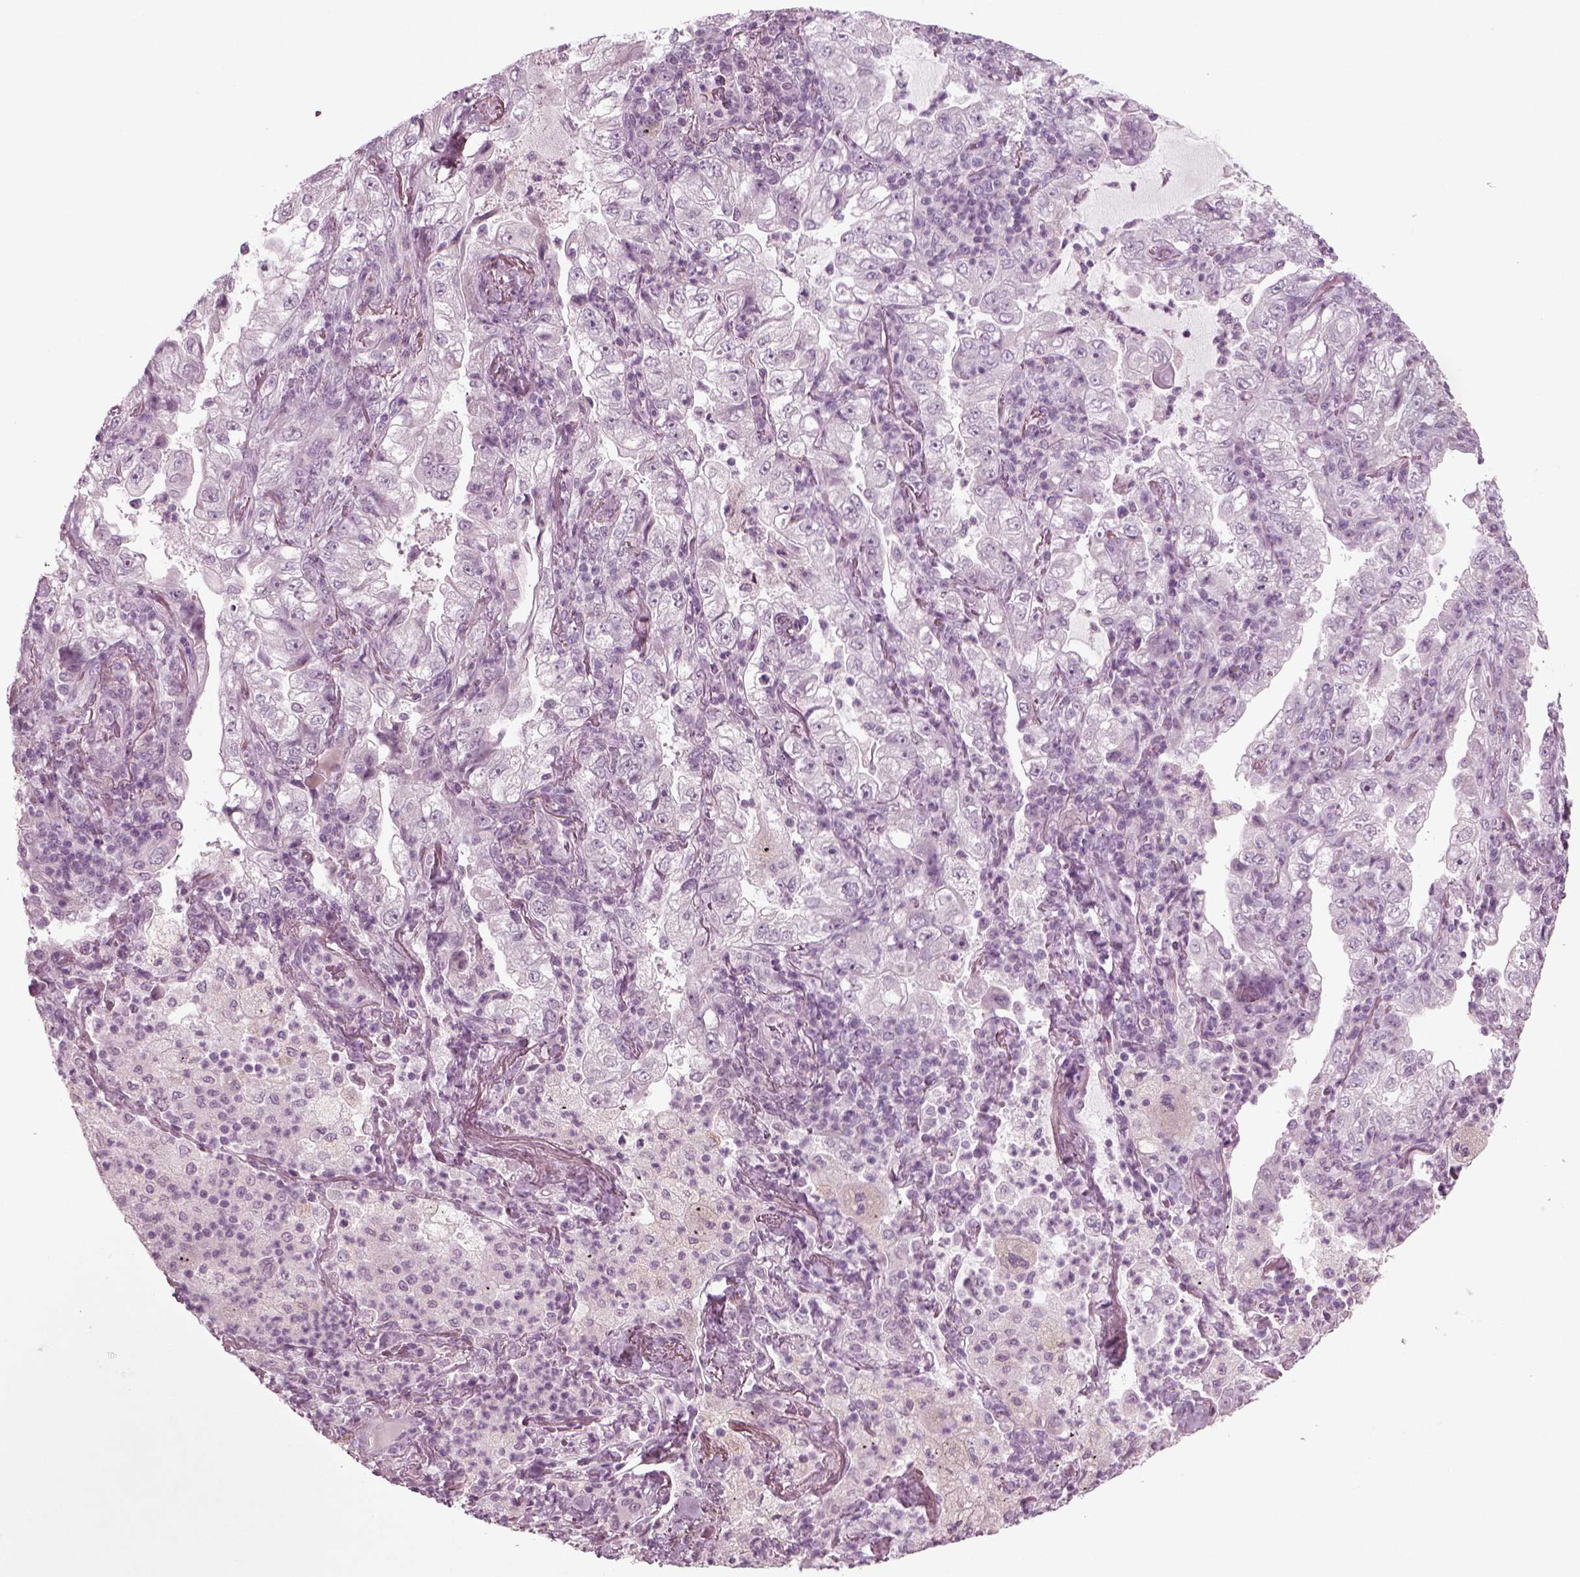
{"staining": {"intensity": "weak", "quantity": "25%-75%", "location": "cytoplasmic/membranous"}, "tissue": "lung cancer", "cell_type": "Tumor cells", "image_type": "cancer", "snomed": [{"axis": "morphology", "description": "Adenocarcinoma, NOS"}, {"axis": "topography", "description": "Lung"}], "caption": "This micrograph displays immunohistochemistry (IHC) staining of human lung cancer, with low weak cytoplasmic/membranous positivity in approximately 25%-75% of tumor cells.", "gene": "MGAT4D", "patient": {"sex": "female", "age": 73}}